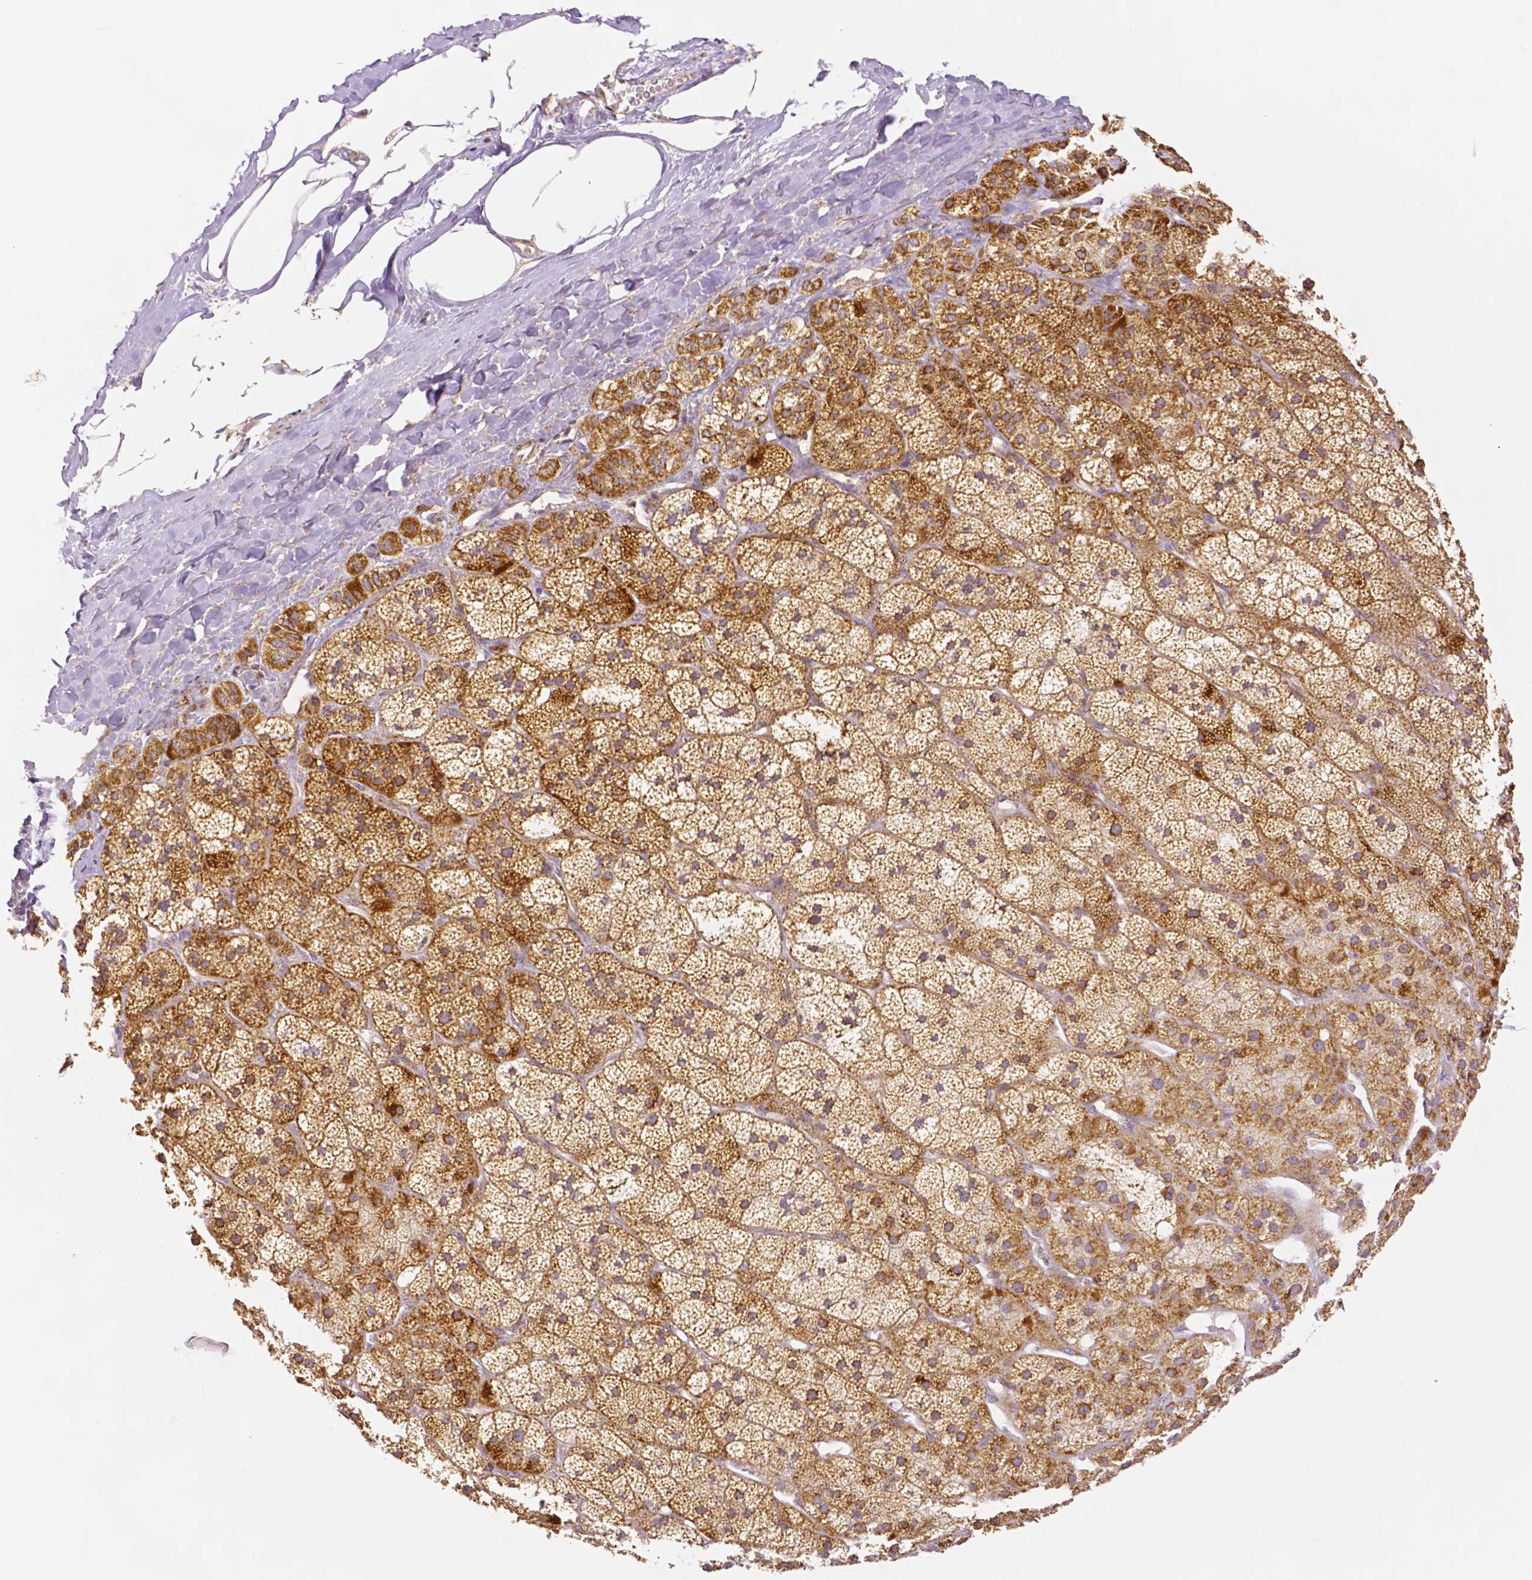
{"staining": {"intensity": "moderate", "quantity": ">75%", "location": "cytoplasmic/membranous"}, "tissue": "adrenal gland", "cell_type": "Glandular cells", "image_type": "normal", "snomed": [{"axis": "morphology", "description": "Normal tissue, NOS"}, {"axis": "topography", "description": "Adrenal gland"}], "caption": "Protein expression analysis of normal adrenal gland reveals moderate cytoplasmic/membranous expression in about >75% of glandular cells.", "gene": "RHOT1", "patient": {"sex": "male", "age": 57}}